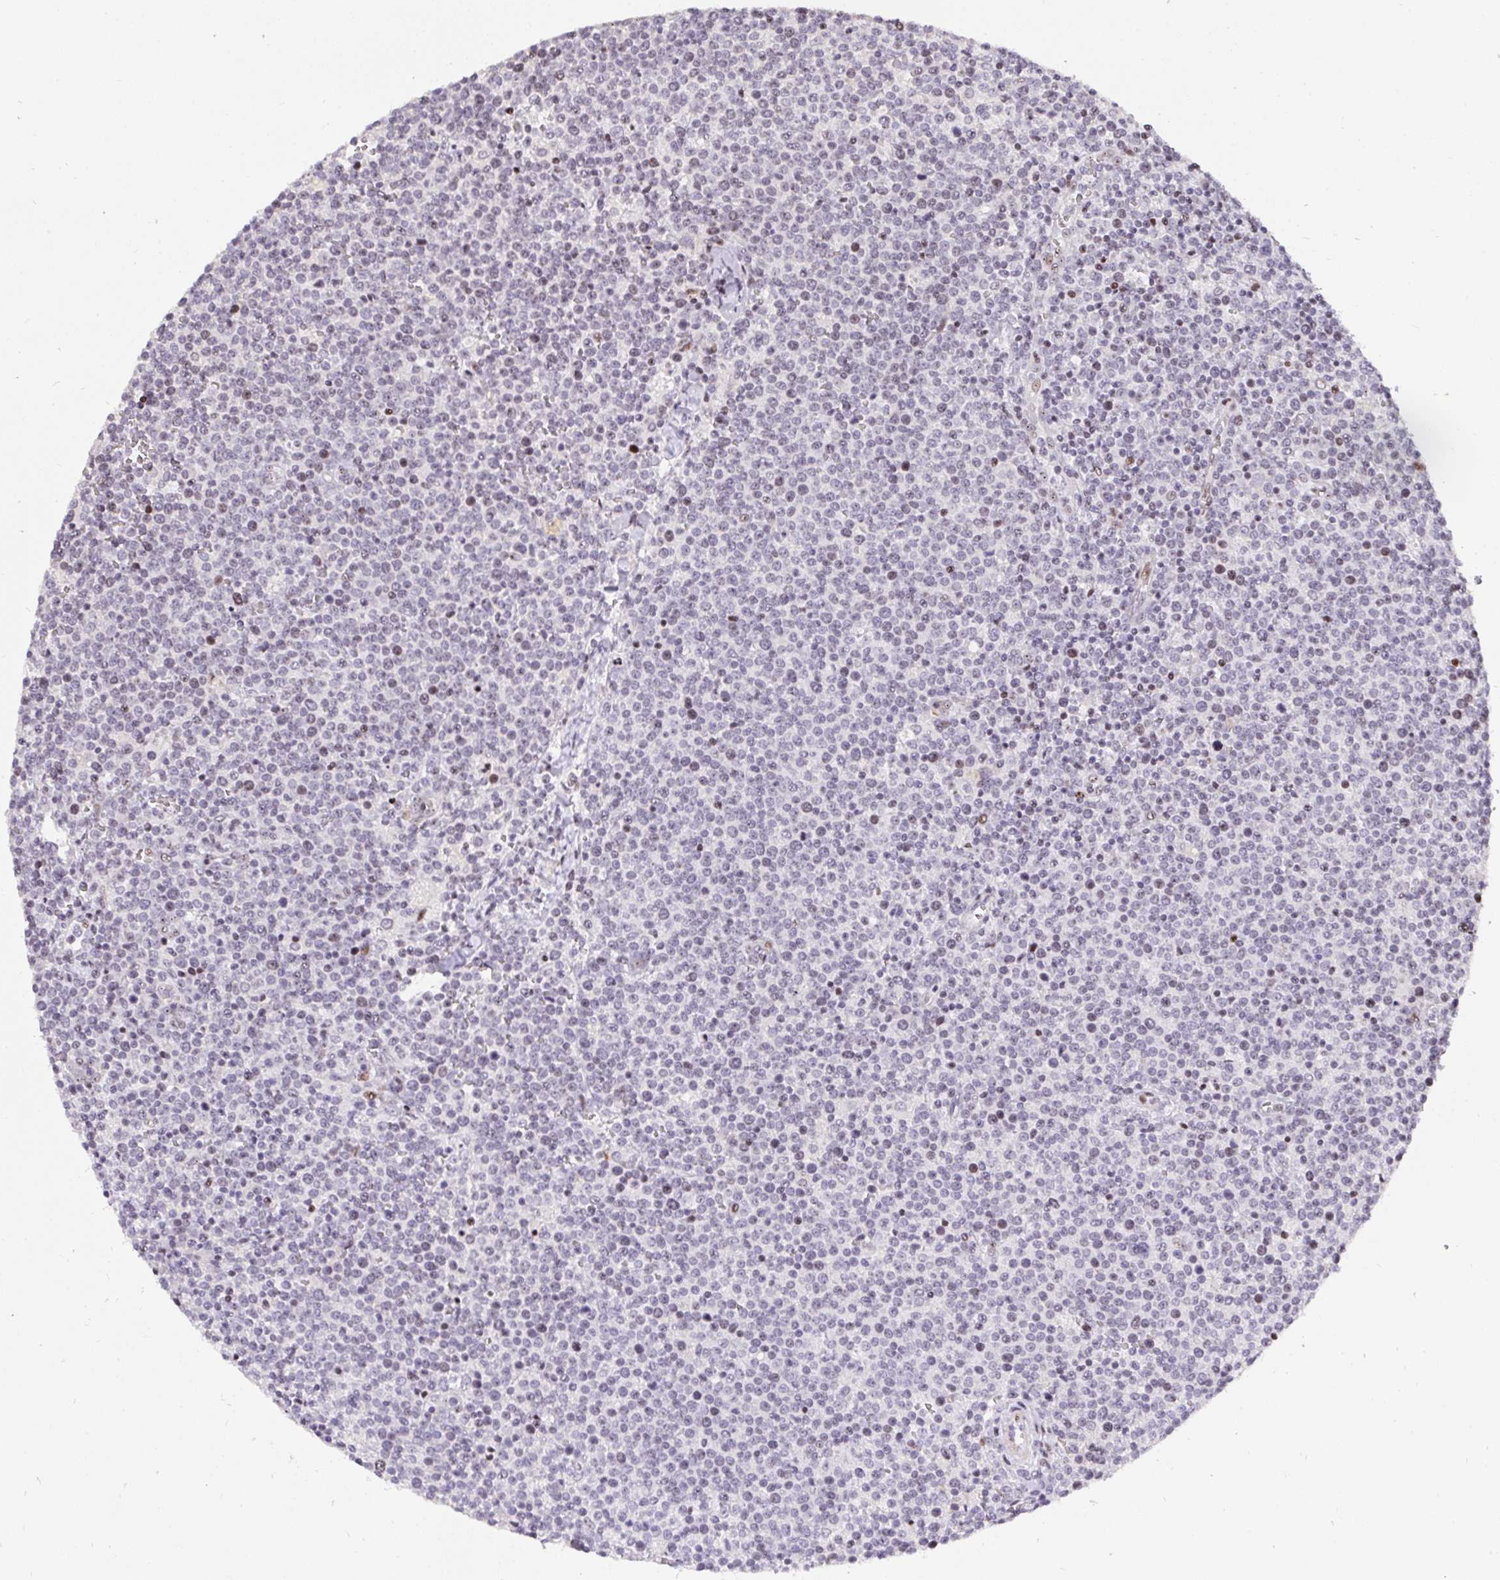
{"staining": {"intensity": "moderate", "quantity": "<25%", "location": "nuclear"}, "tissue": "lymphoma", "cell_type": "Tumor cells", "image_type": "cancer", "snomed": [{"axis": "morphology", "description": "Malignant lymphoma, non-Hodgkin's type, High grade"}, {"axis": "topography", "description": "Lymph node"}], "caption": "IHC of high-grade malignant lymphoma, non-Hodgkin's type displays low levels of moderate nuclear positivity in approximately <25% of tumor cells.", "gene": "PLPPR3", "patient": {"sex": "male", "age": 61}}